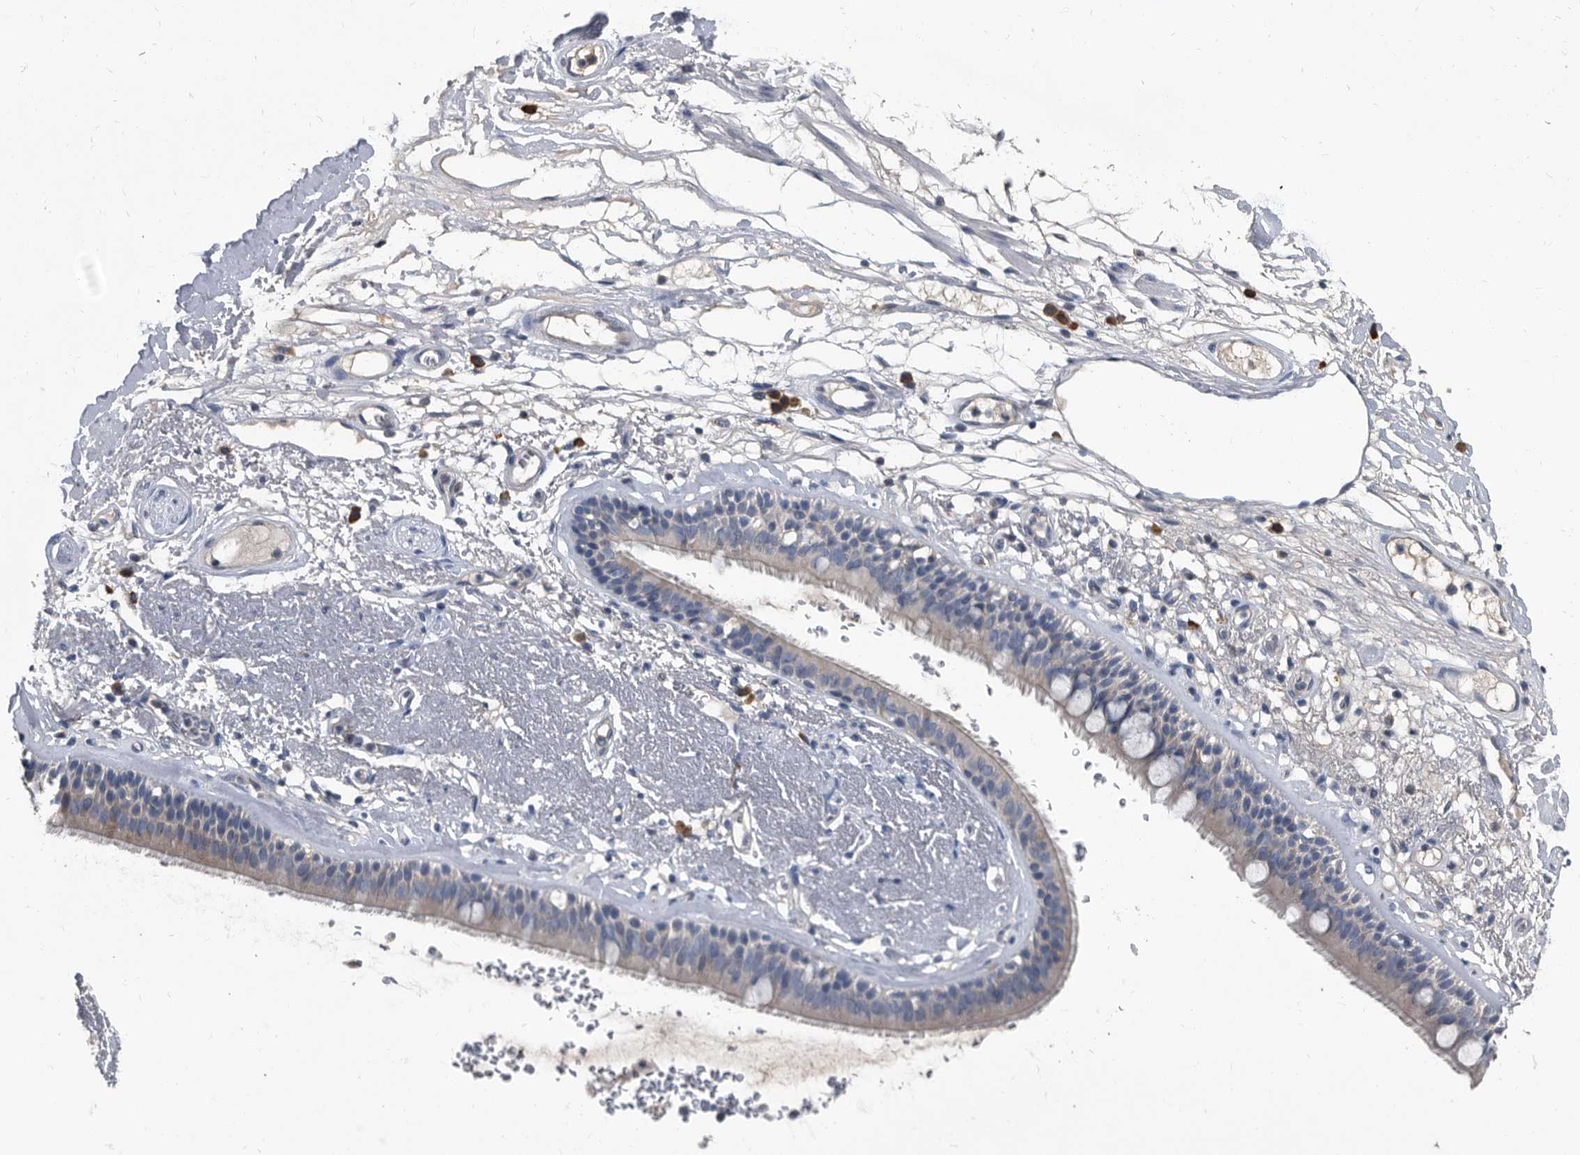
{"staining": {"intensity": "negative", "quantity": "none", "location": "none"}, "tissue": "adipose tissue", "cell_type": "Adipocytes", "image_type": "normal", "snomed": [{"axis": "morphology", "description": "Normal tissue, NOS"}, {"axis": "topography", "description": "Cartilage tissue"}], "caption": "IHC image of benign adipose tissue stained for a protein (brown), which shows no expression in adipocytes. (Stains: DAB immunohistochemistry (IHC) with hematoxylin counter stain, Microscopy: brightfield microscopy at high magnification).", "gene": "CDV3", "patient": {"sex": "female", "age": 63}}